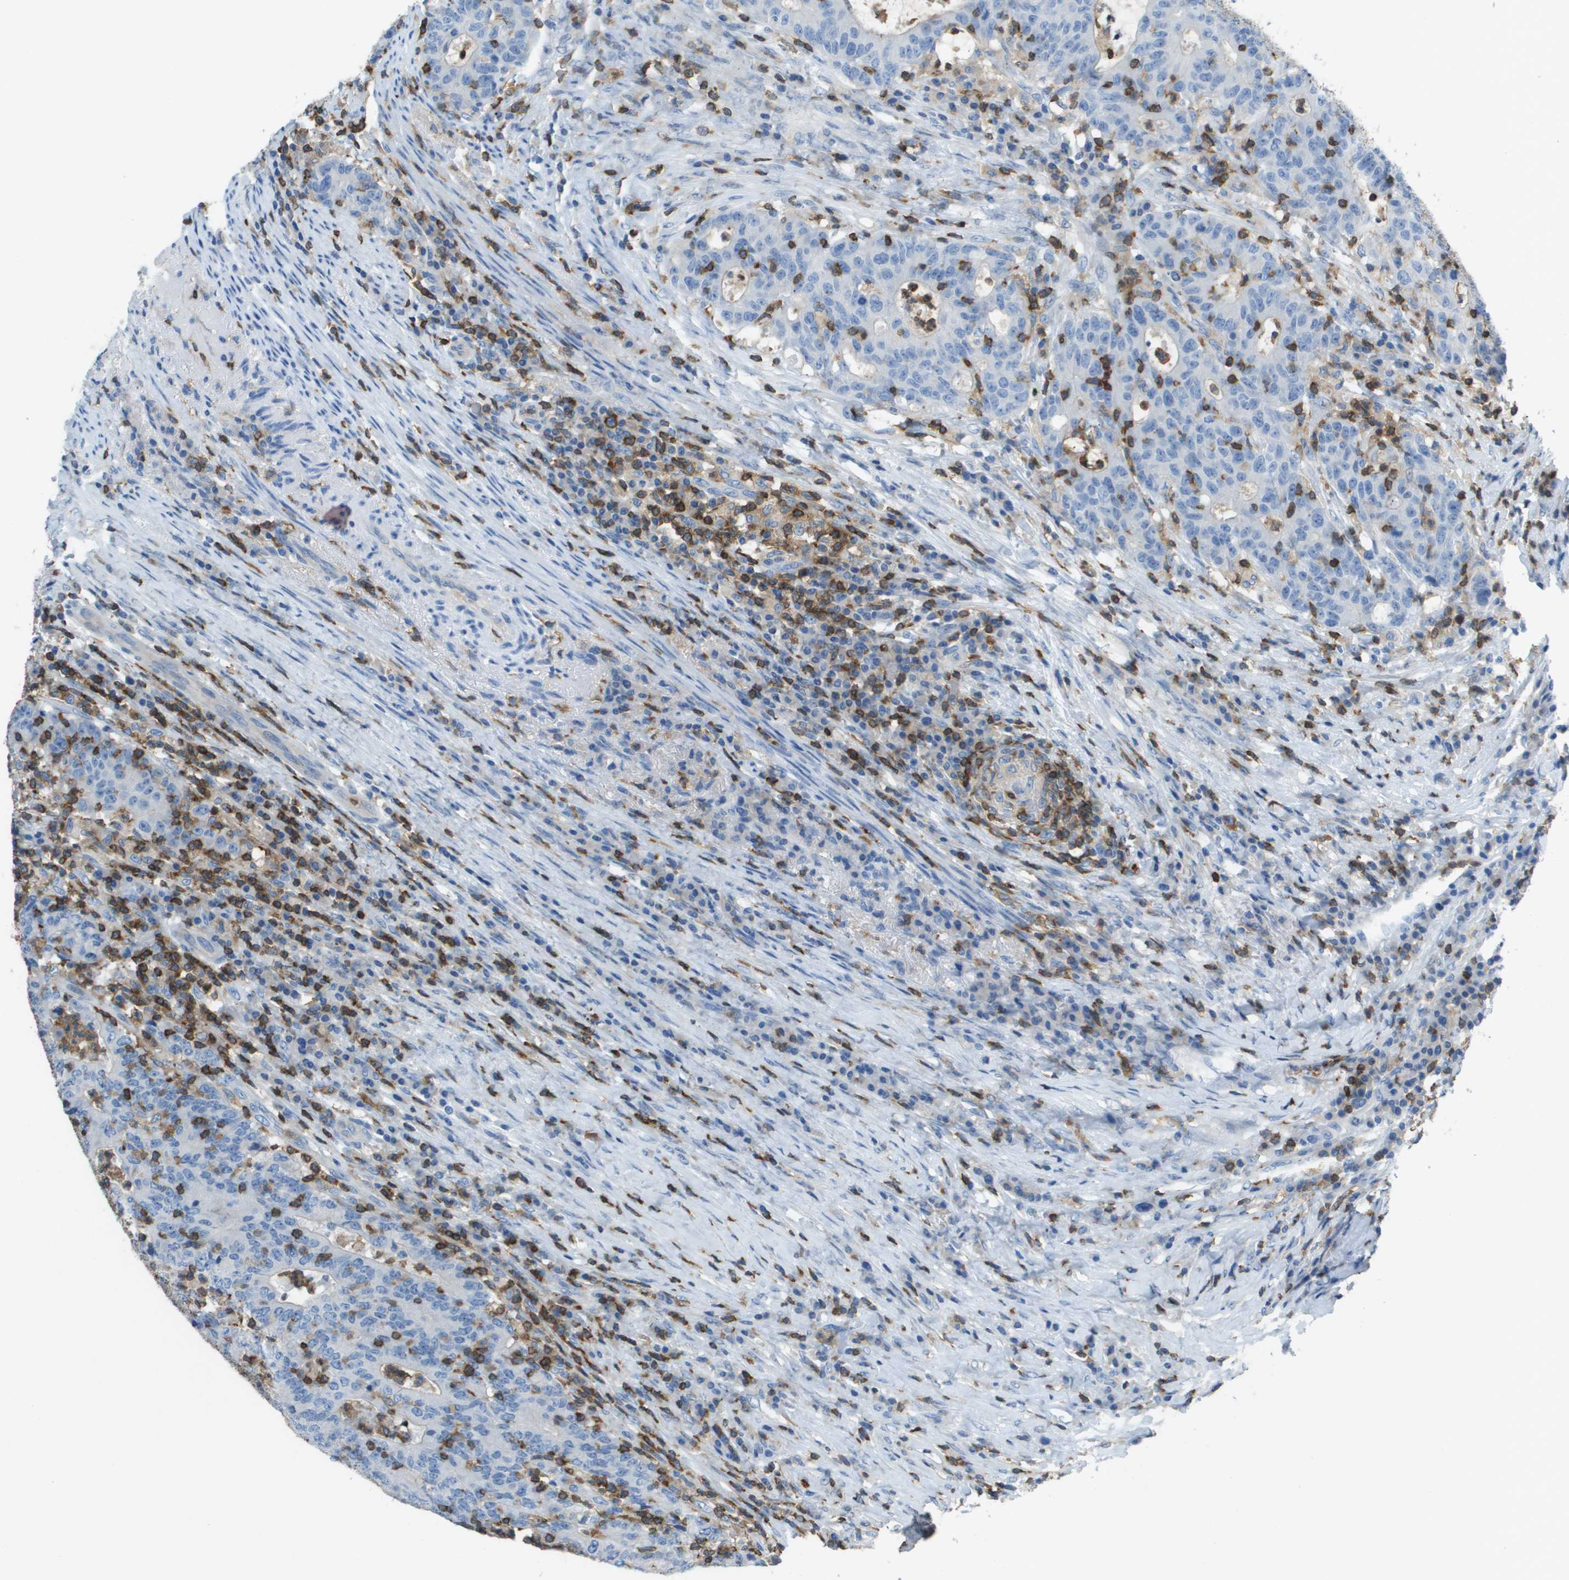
{"staining": {"intensity": "negative", "quantity": "none", "location": "none"}, "tissue": "colorectal cancer", "cell_type": "Tumor cells", "image_type": "cancer", "snomed": [{"axis": "morphology", "description": "Normal tissue, NOS"}, {"axis": "morphology", "description": "Adenocarcinoma, NOS"}, {"axis": "topography", "description": "Colon"}], "caption": "Tumor cells are negative for protein expression in human colorectal cancer.", "gene": "APBB1IP", "patient": {"sex": "female", "age": 75}}